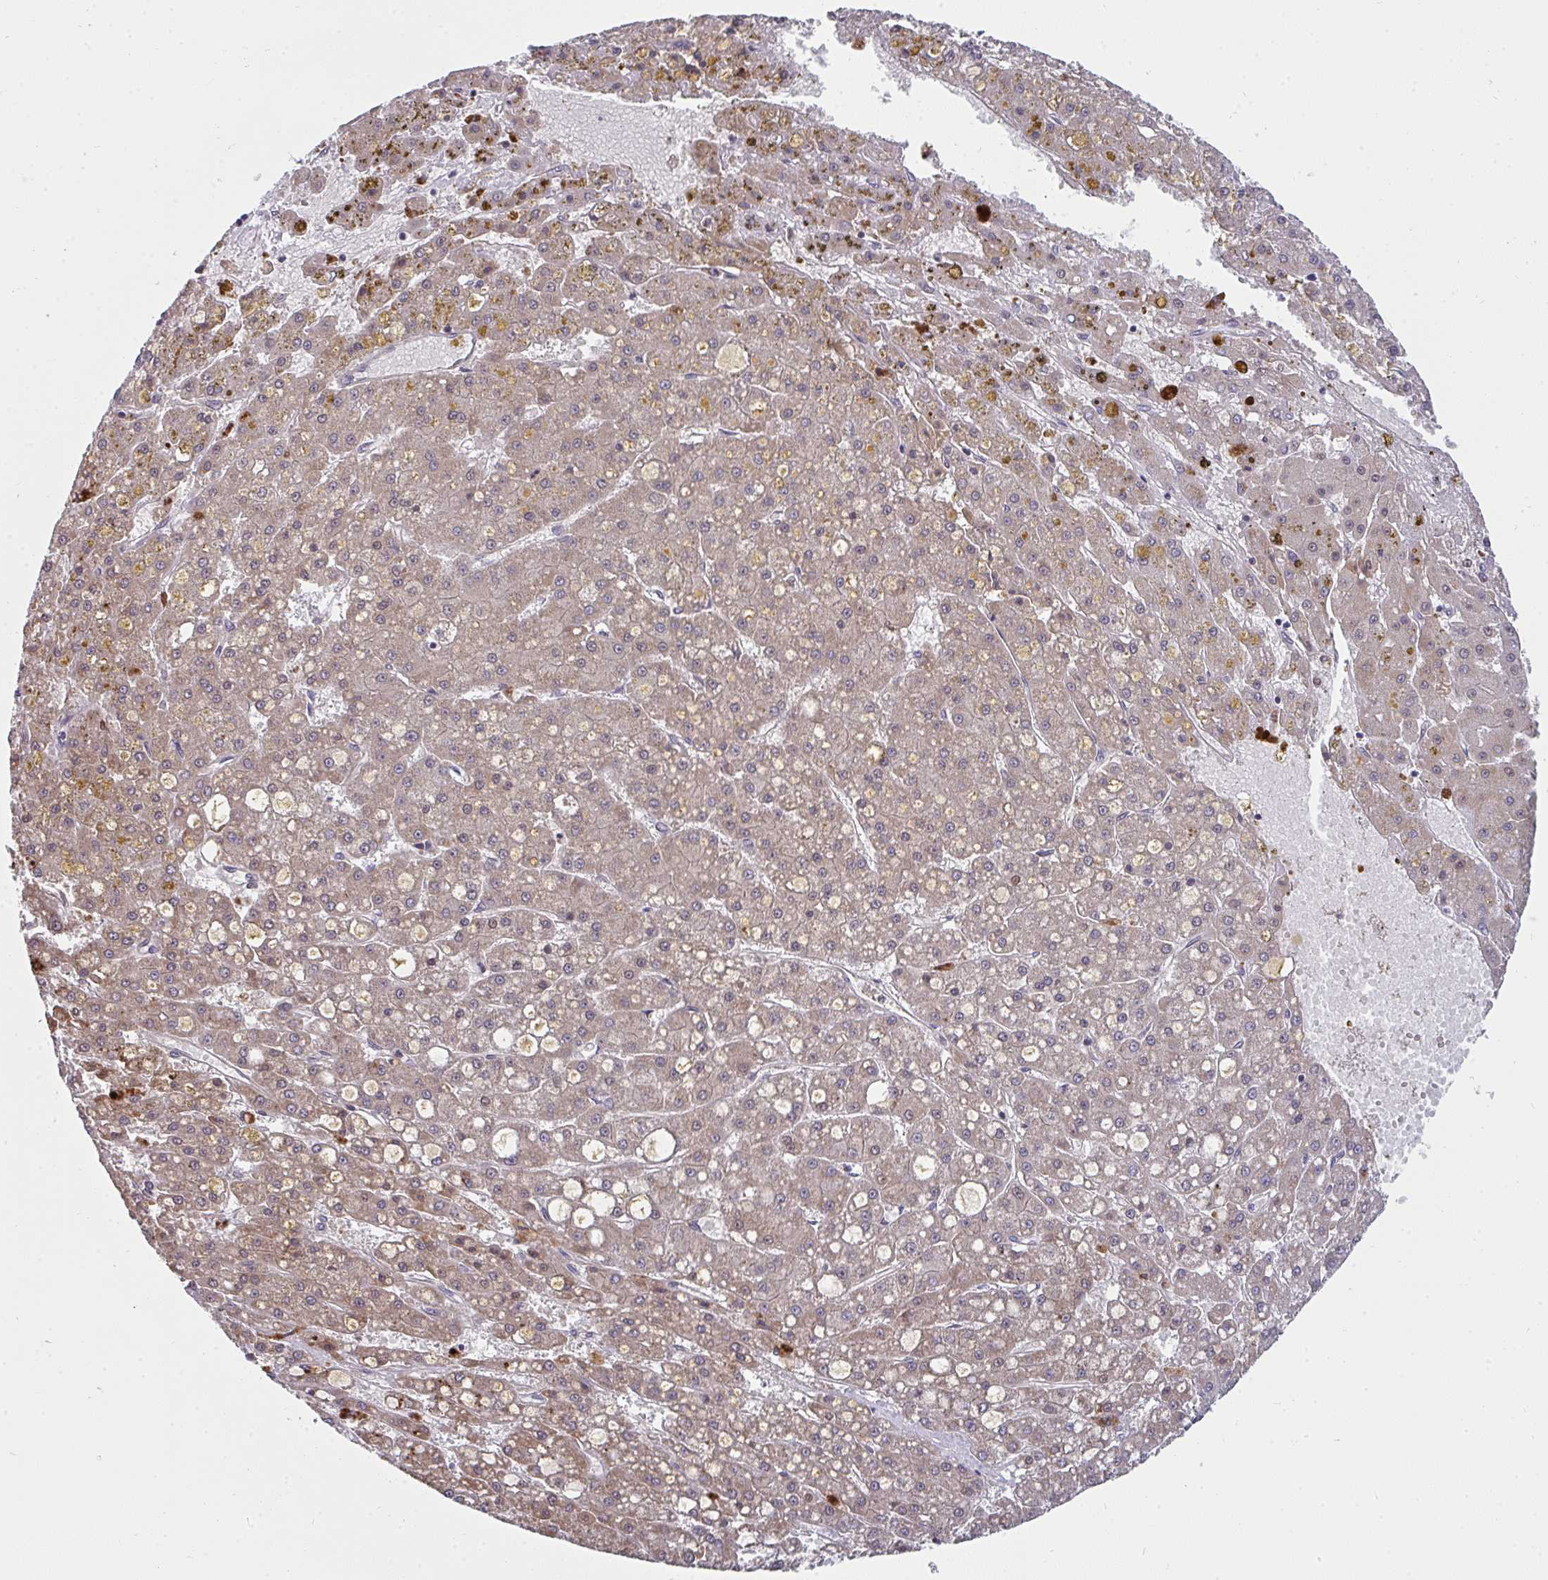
{"staining": {"intensity": "weak", "quantity": ">75%", "location": "cytoplasmic/membranous"}, "tissue": "liver cancer", "cell_type": "Tumor cells", "image_type": "cancer", "snomed": [{"axis": "morphology", "description": "Carcinoma, Hepatocellular, NOS"}, {"axis": "topography", "description": "Liver"}], "caption": "Immunohistochemistry (IHC) (DAB) staining of liver cancer (hepatocellular carcinoma) shows weak cytoplasmic/membranous protein positivity in approximately >75% of tumor cells. The staining was performed using DAB (3,3'-diaminobenzidine), with brown indicating positive protein expression. Nuclei are stained blue with hematoxylin.", "gene": "FAHD1", "patient": {"sex": "male", "age": 67}}